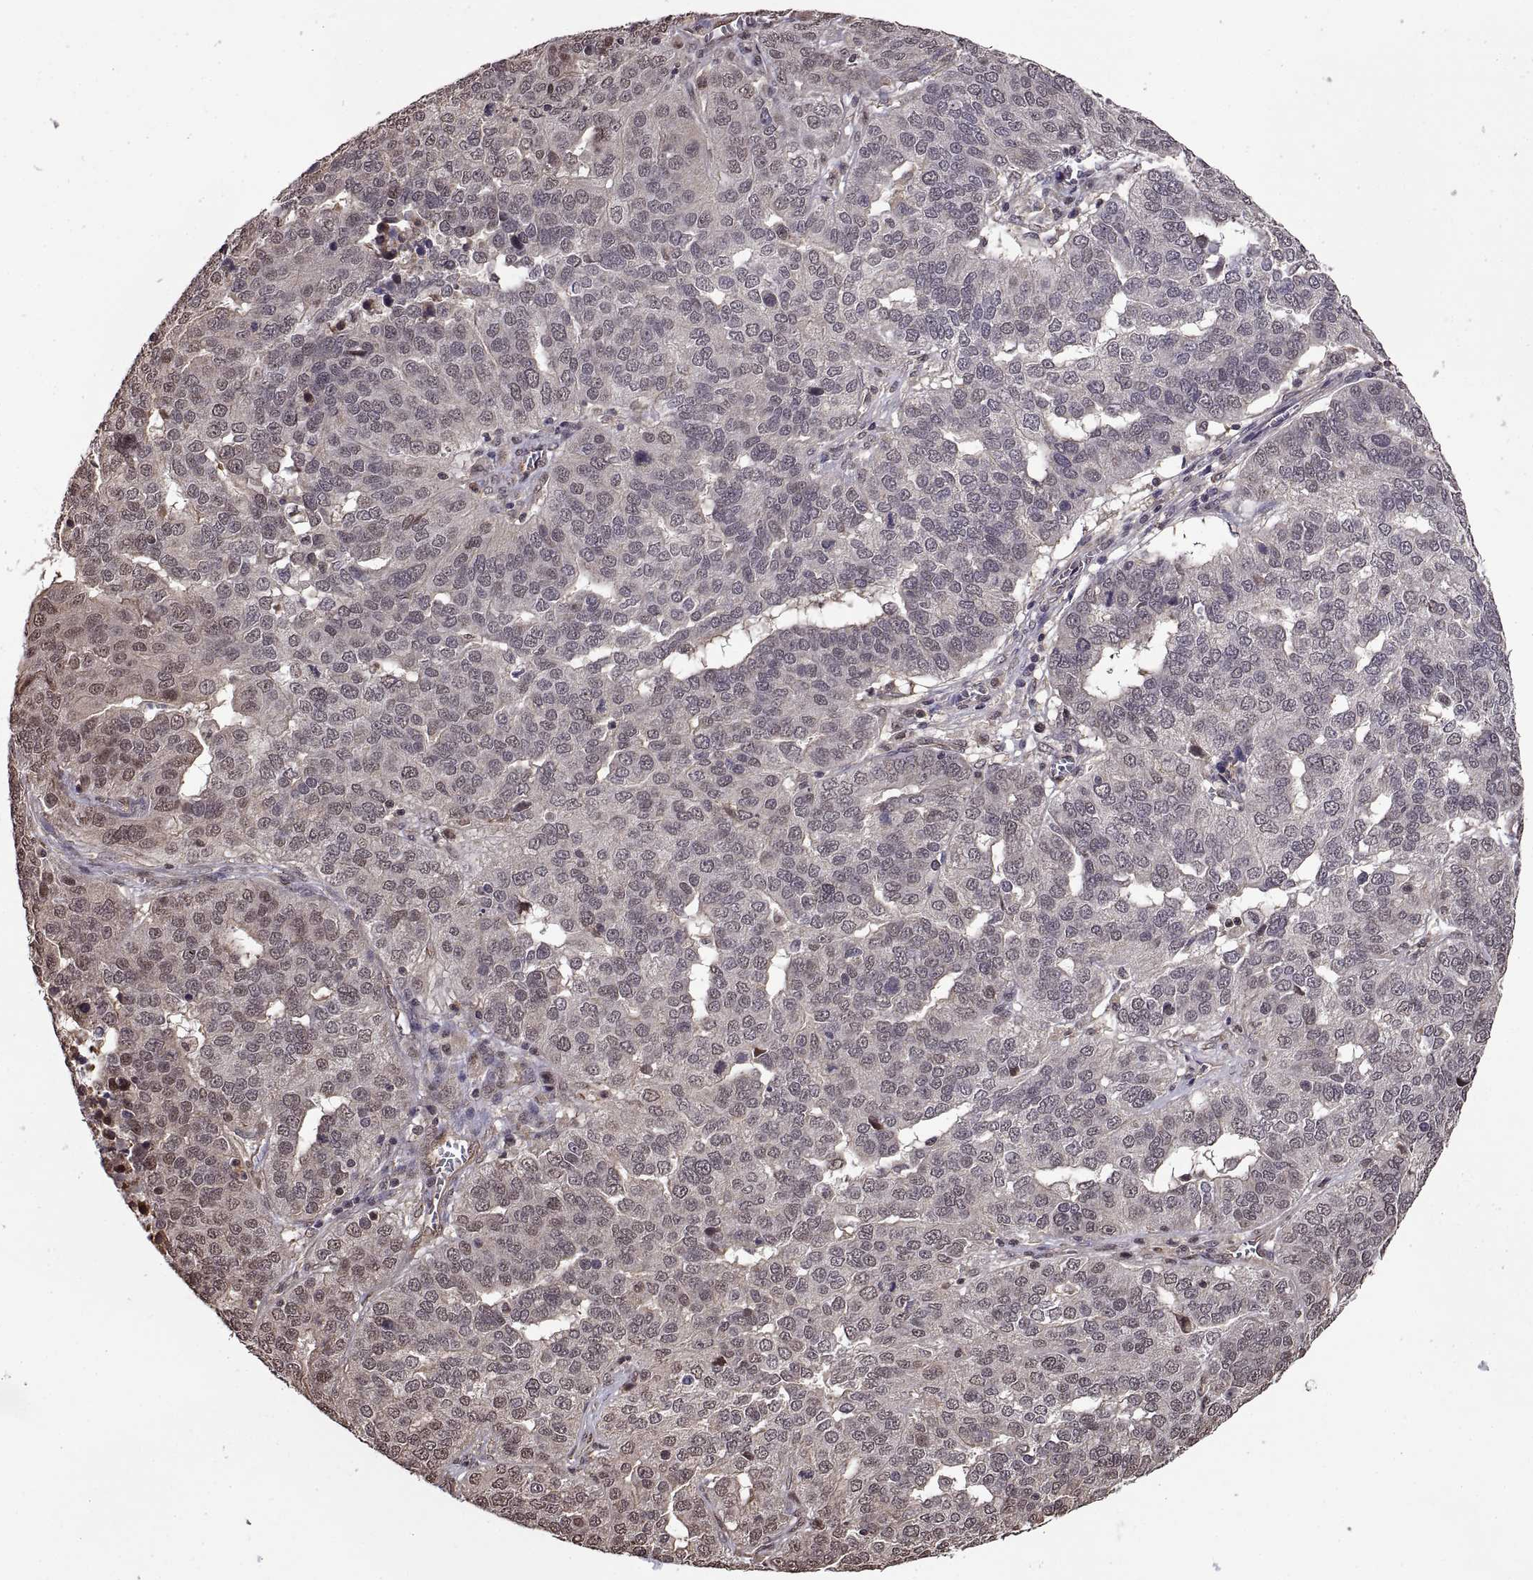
{"staining": {"intensity": "negative", "quantity": "none", "location": "none"}, "tissue": "ovarian cancer", "cell_type": "Tumor cells", "image_type": "cancer", "snomed": [{"axis": "morphology", "description": "Carcinoma, endometroid"}, {"axis": "topography", "description": "Soft tissue"}, {"axis": "topography", "description": "Ovary"}], "caption": "Ovarian endometroid carcinoma was stained to show a protein in brown. There is no significant staining in tumor cells. (DAB (3,3'-diaminobenzidine) immunohistochemistry with hematoxylin counter stain).", "gene": "ARRB1", "patient": {"sex": "female", "age": 52}}